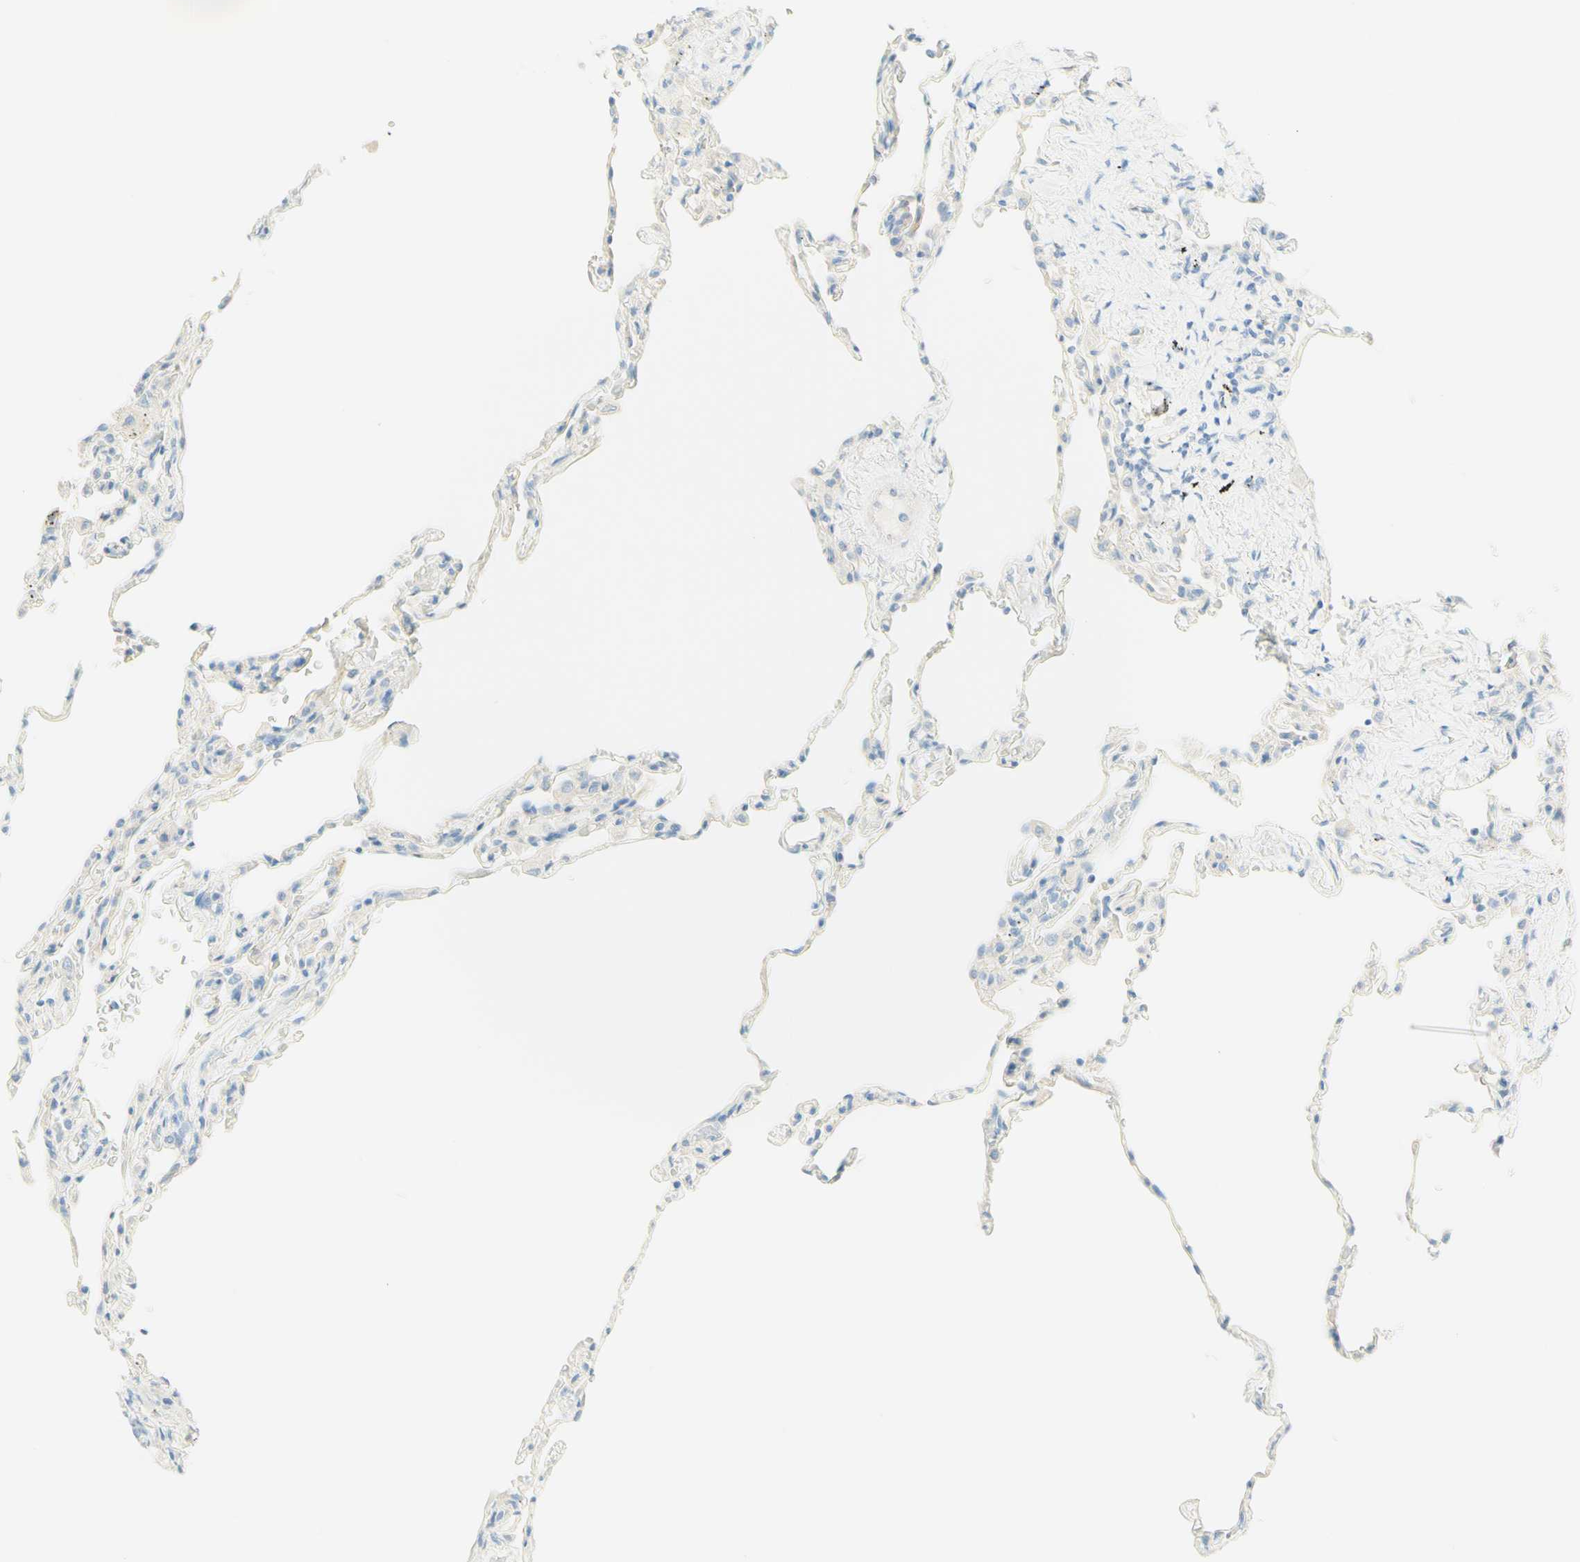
{"staining": {"intensity": "negative", "quantity": "none", "location": "none"}, "tissue": "lung", "cell_type": "Alveolar cells", "image_type": "normal", "snomed": [{"axis": "morphology", "description": "Normal tissue, NOS"}, {"axis": "topography", "description": "Lung"}], "caption": "DAB immunohistochemical staining of unremarkable human lung reveals no significant expression in alveolar cells.", "gene": "TMEM132D", "patient": {"sex": "male", "age": 59}}